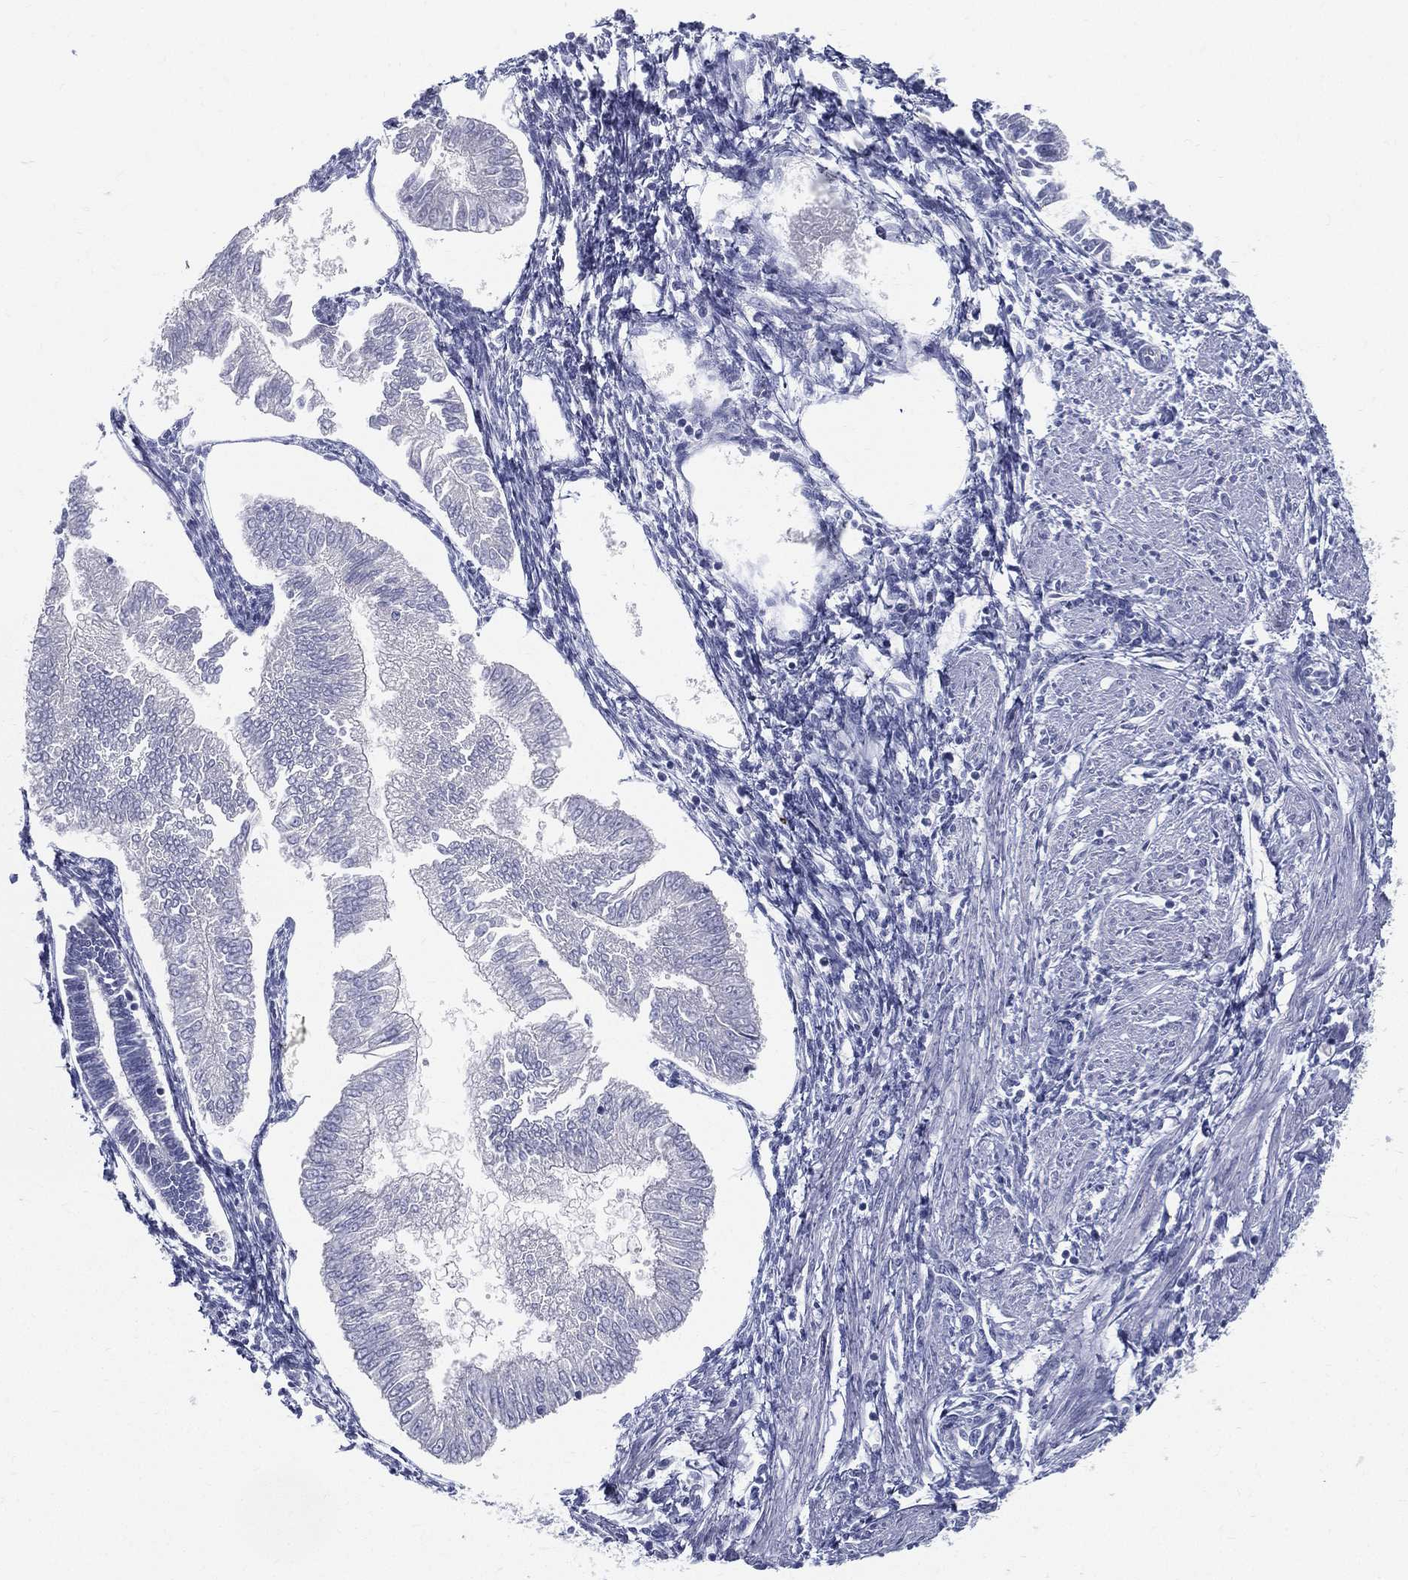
{"staining": {"intensity": "negative", "quantity": "none", "location": "none"}, "tissue": "endometrial cancer", "cell_type": "Tumor cells", "image_type": "cancer", "snomed": [{"axis": "morphology", "description": "Adenocarcinoma, NOS"}, {"axis": "topography", "description": "Endometrium"}], "caption": "Immunohistochemistry micrograph of endometrial cancer stained for a protein (brown), which displays no staining in tumor cells.", "gene": "STS", "patient": {"sex": "female", "age": 53}}